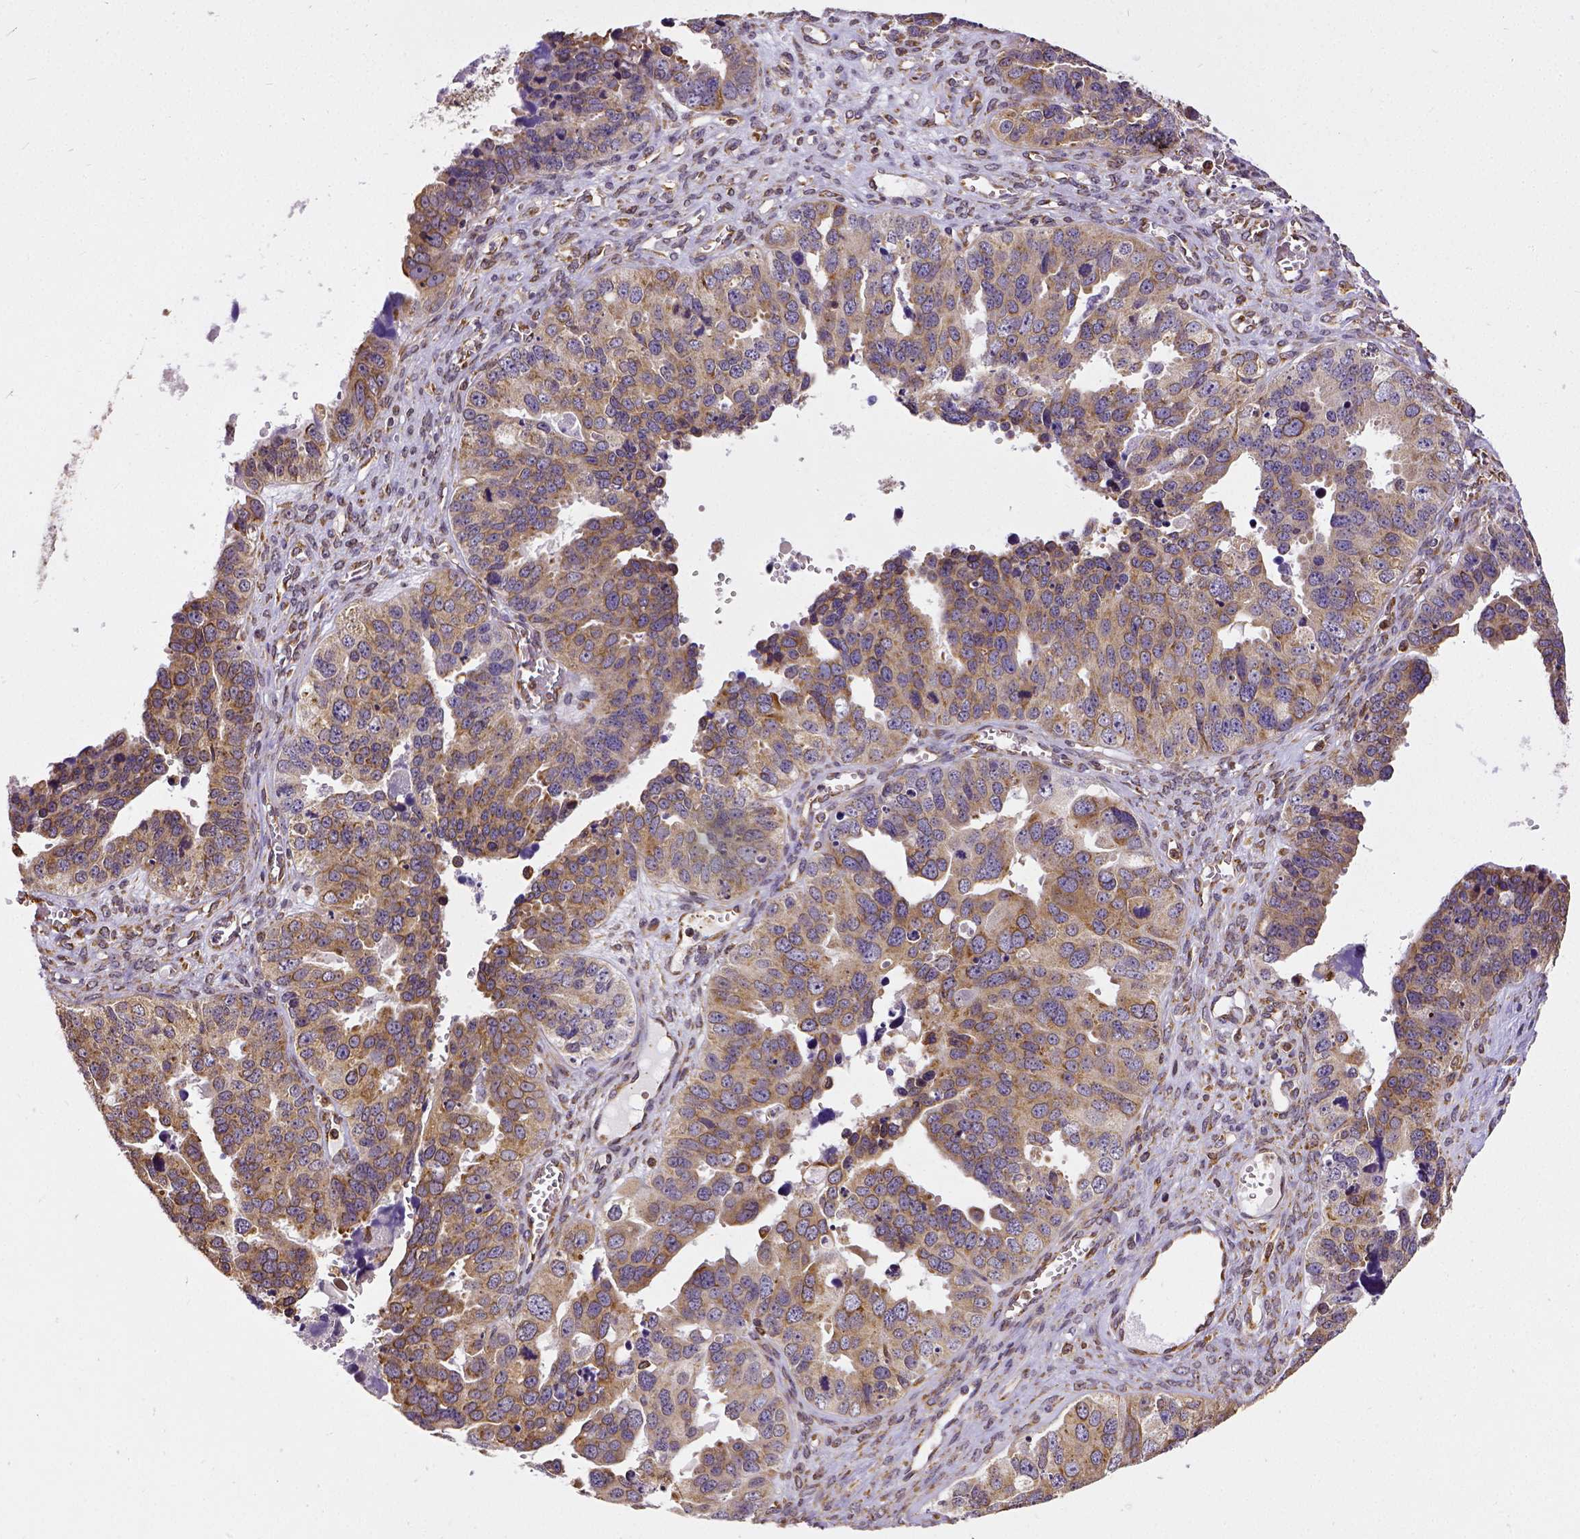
{"staining": {"intensity": "moderate", "quantity": ">75%", "location": "cytoplasmic/membranous"}, "tissue": "ovarian cancer", "cell_type": "Tumor cells", "image_type": "cancer", "snomed": [{"axis": "morphology", "description": "Cystadenocarcinoma, serous, NOS"}, {"axis": "topography", "description": "Ovary"}], "caption": "A medium amount of moderate cytoplasmic/membranous staining is identified in about >75% of tumor cells in serous cystadenocarcinoma (ovarian) tissue. Using DAB (3,3'-diaminobenzidine) (brown) and hematoxylin (blue) stains, captured at high magnification using brightfield microscopy.", "gene": "MTDH", "patient": {"sex": "female", "age": 76}}